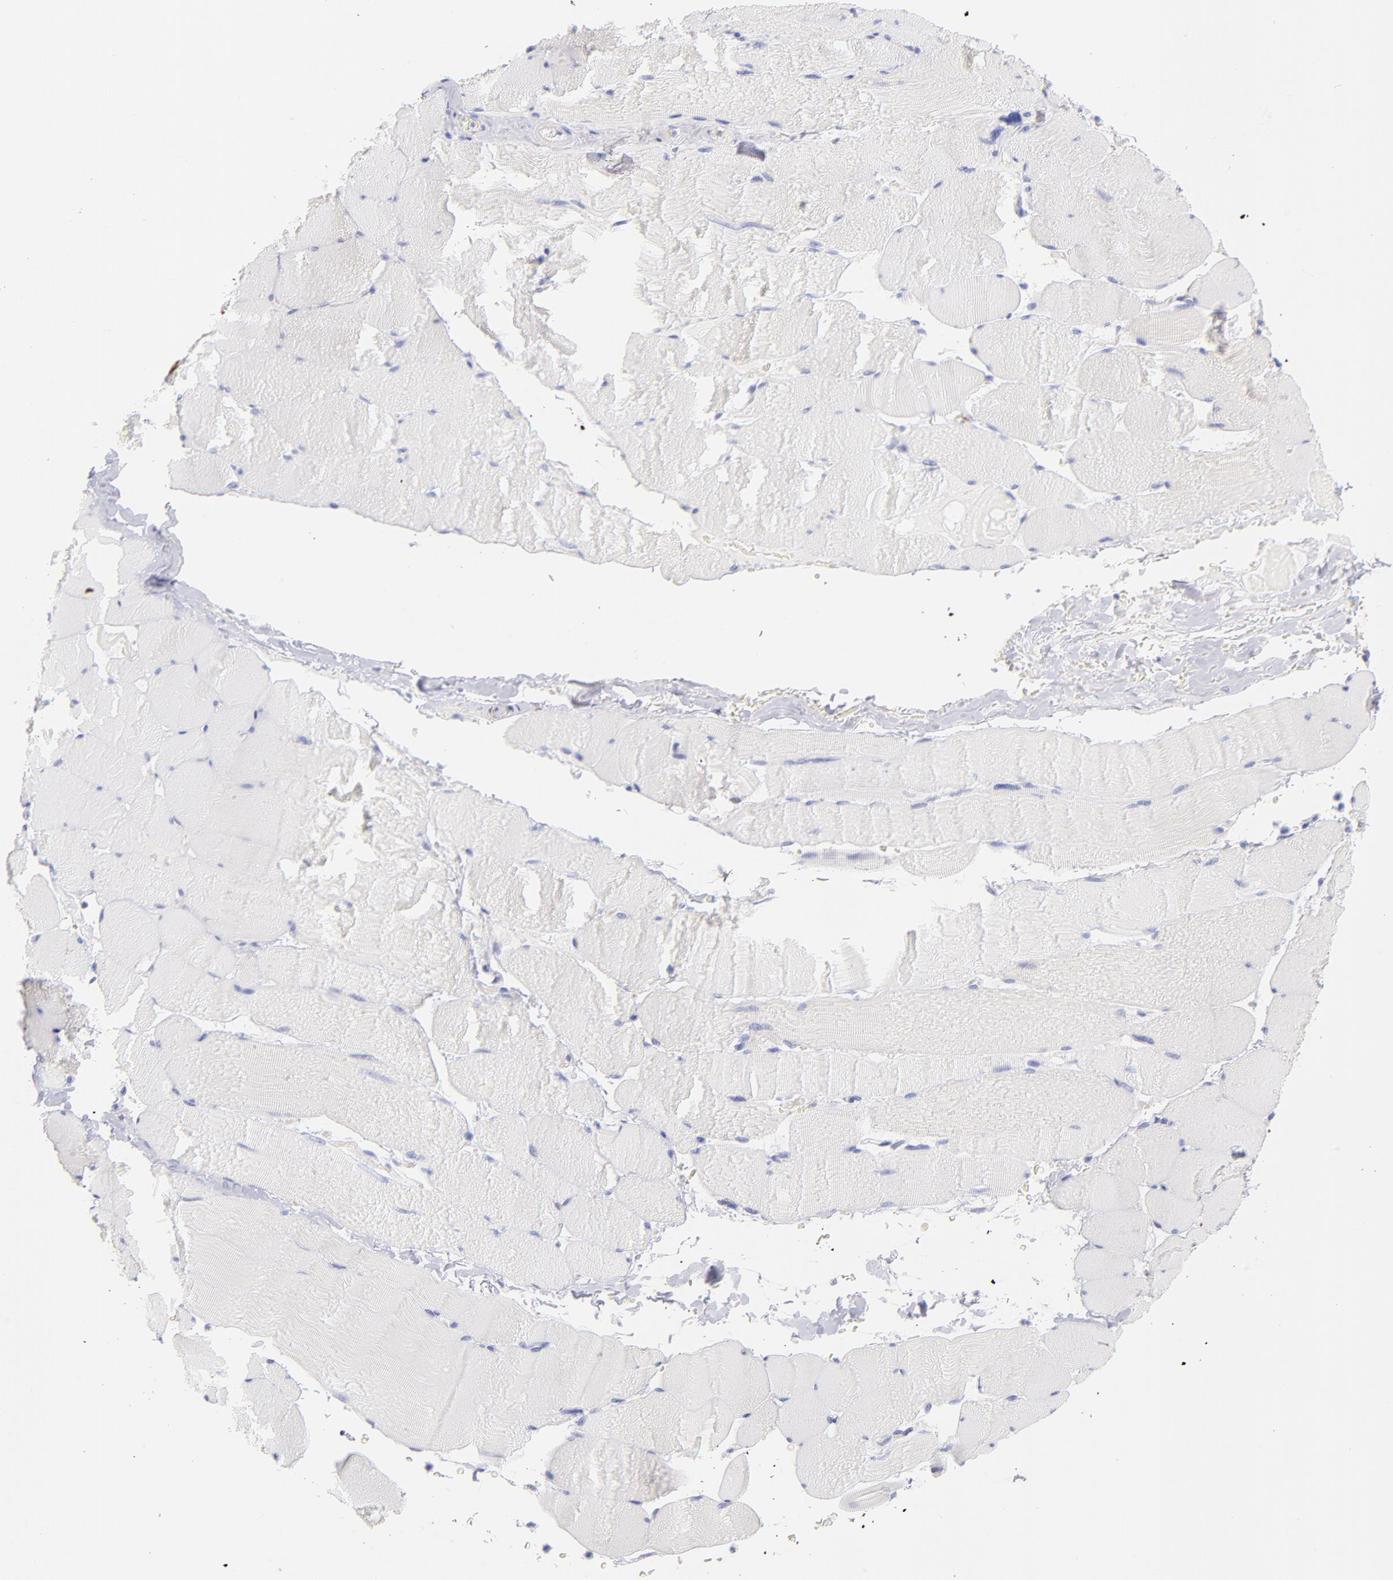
{"staining": {"intensity": "negative", "quantity": "none", "location": "none"}, "tissue": "skeletal muscle", "cell_type": "Myocytes", "image_type": "normal", "snomed": [{"axis": "morphology", "description": "Normal tissue, NOS"}, {"axis": "topography", "description": "Skeletal muscle"}], "caption": "The image displays no significant positivity in myocytes of skeletal muscle. (Stains: DAB IHC with hematoxylin counter stain, Microscopy: brightfield microscopy at high magnification).", "gene": "PRKCA", "patient": {"sex": "male", "age": 62}}